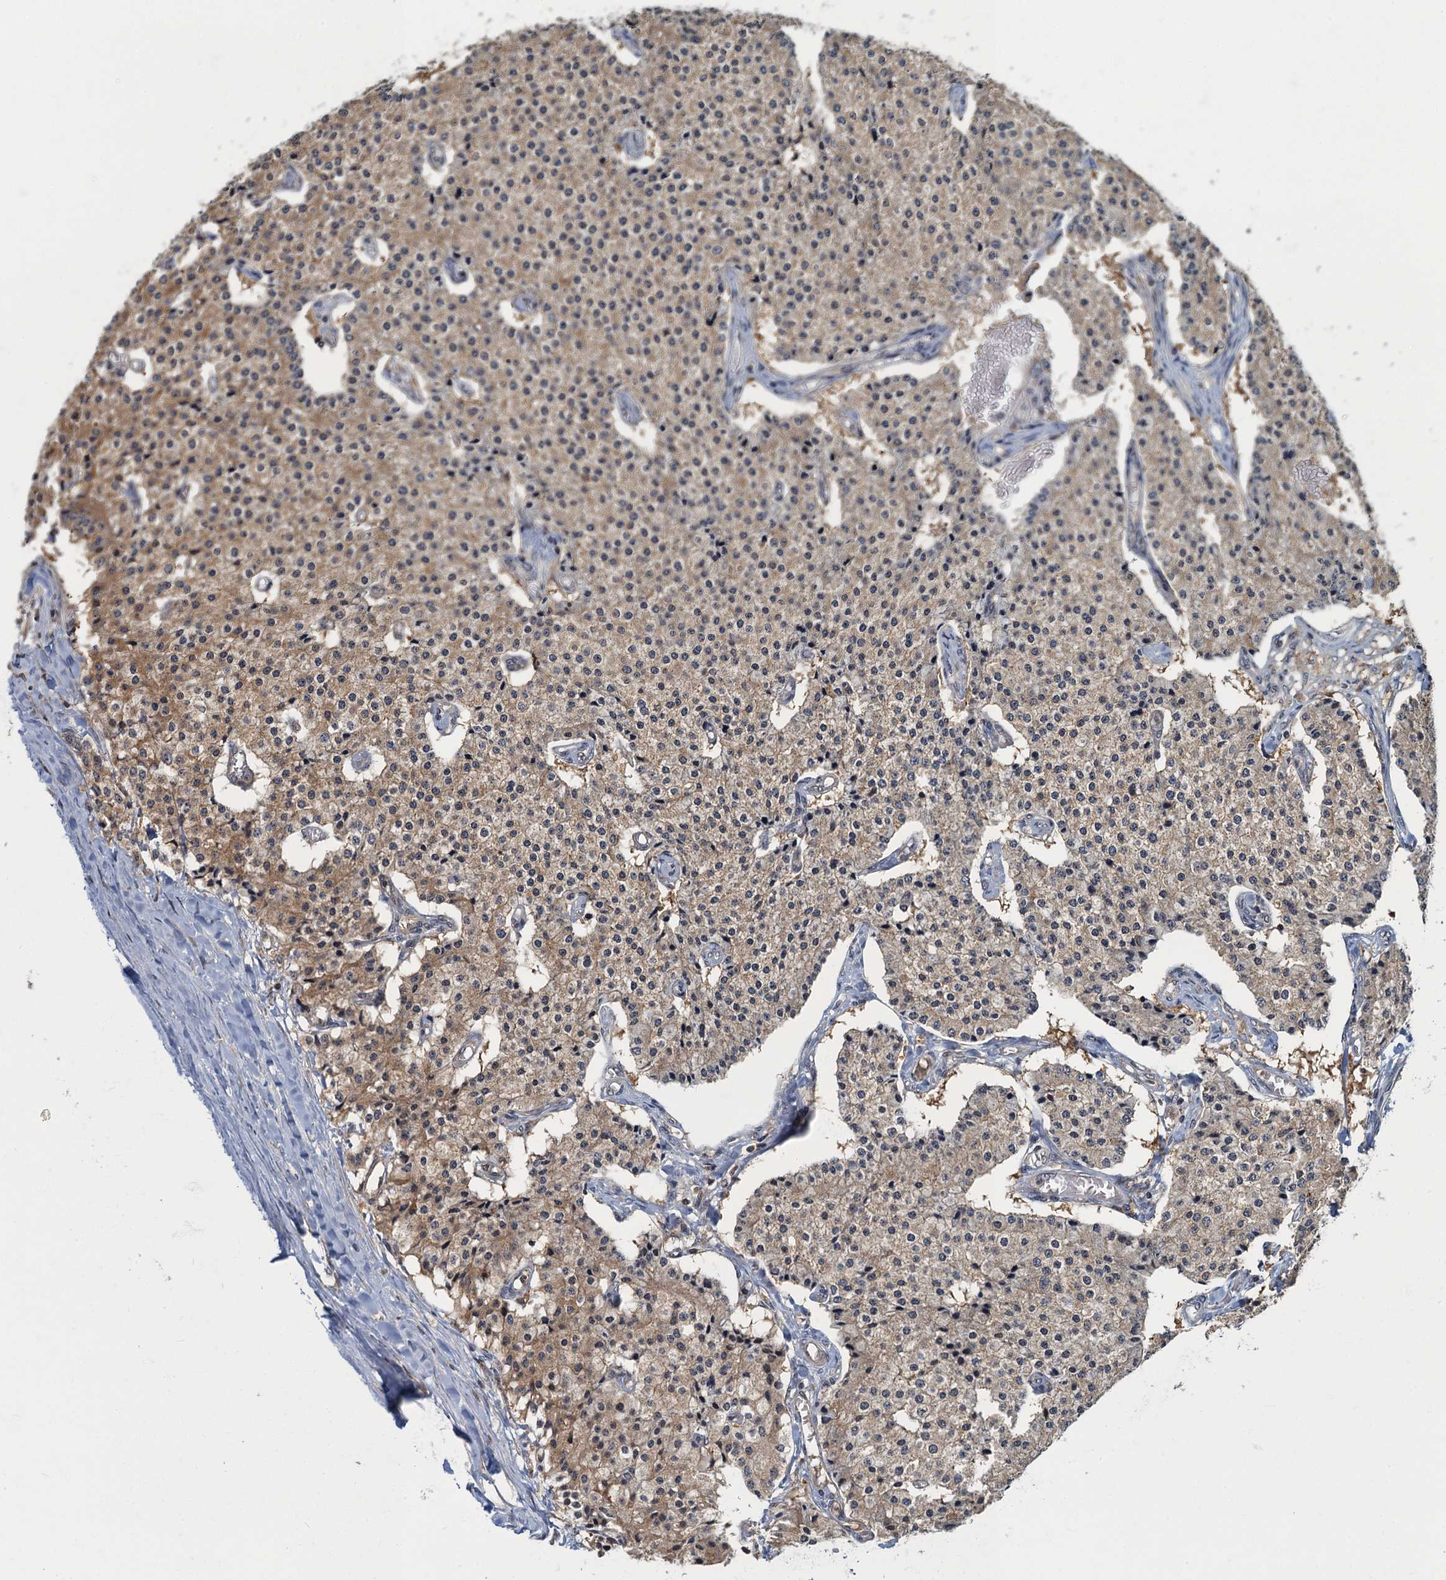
{"staining": {"intensity": "weak", "quantity": ">75%", "location": "cytoplasmic/membranous"}, "tissue": "carcinoid", "cell_type": "Tumor cells", "image_type": "cancer", "snomed": [{"axis": "morphology", "description": "Carcinoid, malignant, NOS"}, {"axis": "topography", "description": "Colon"}], "caption": "A brown stain shows weak cytoplasmic/membranous positivity of a protein in human carcinoid tumor cells.", "gene": "WDCP", "patient": {"sex": "female", "age": 52}}